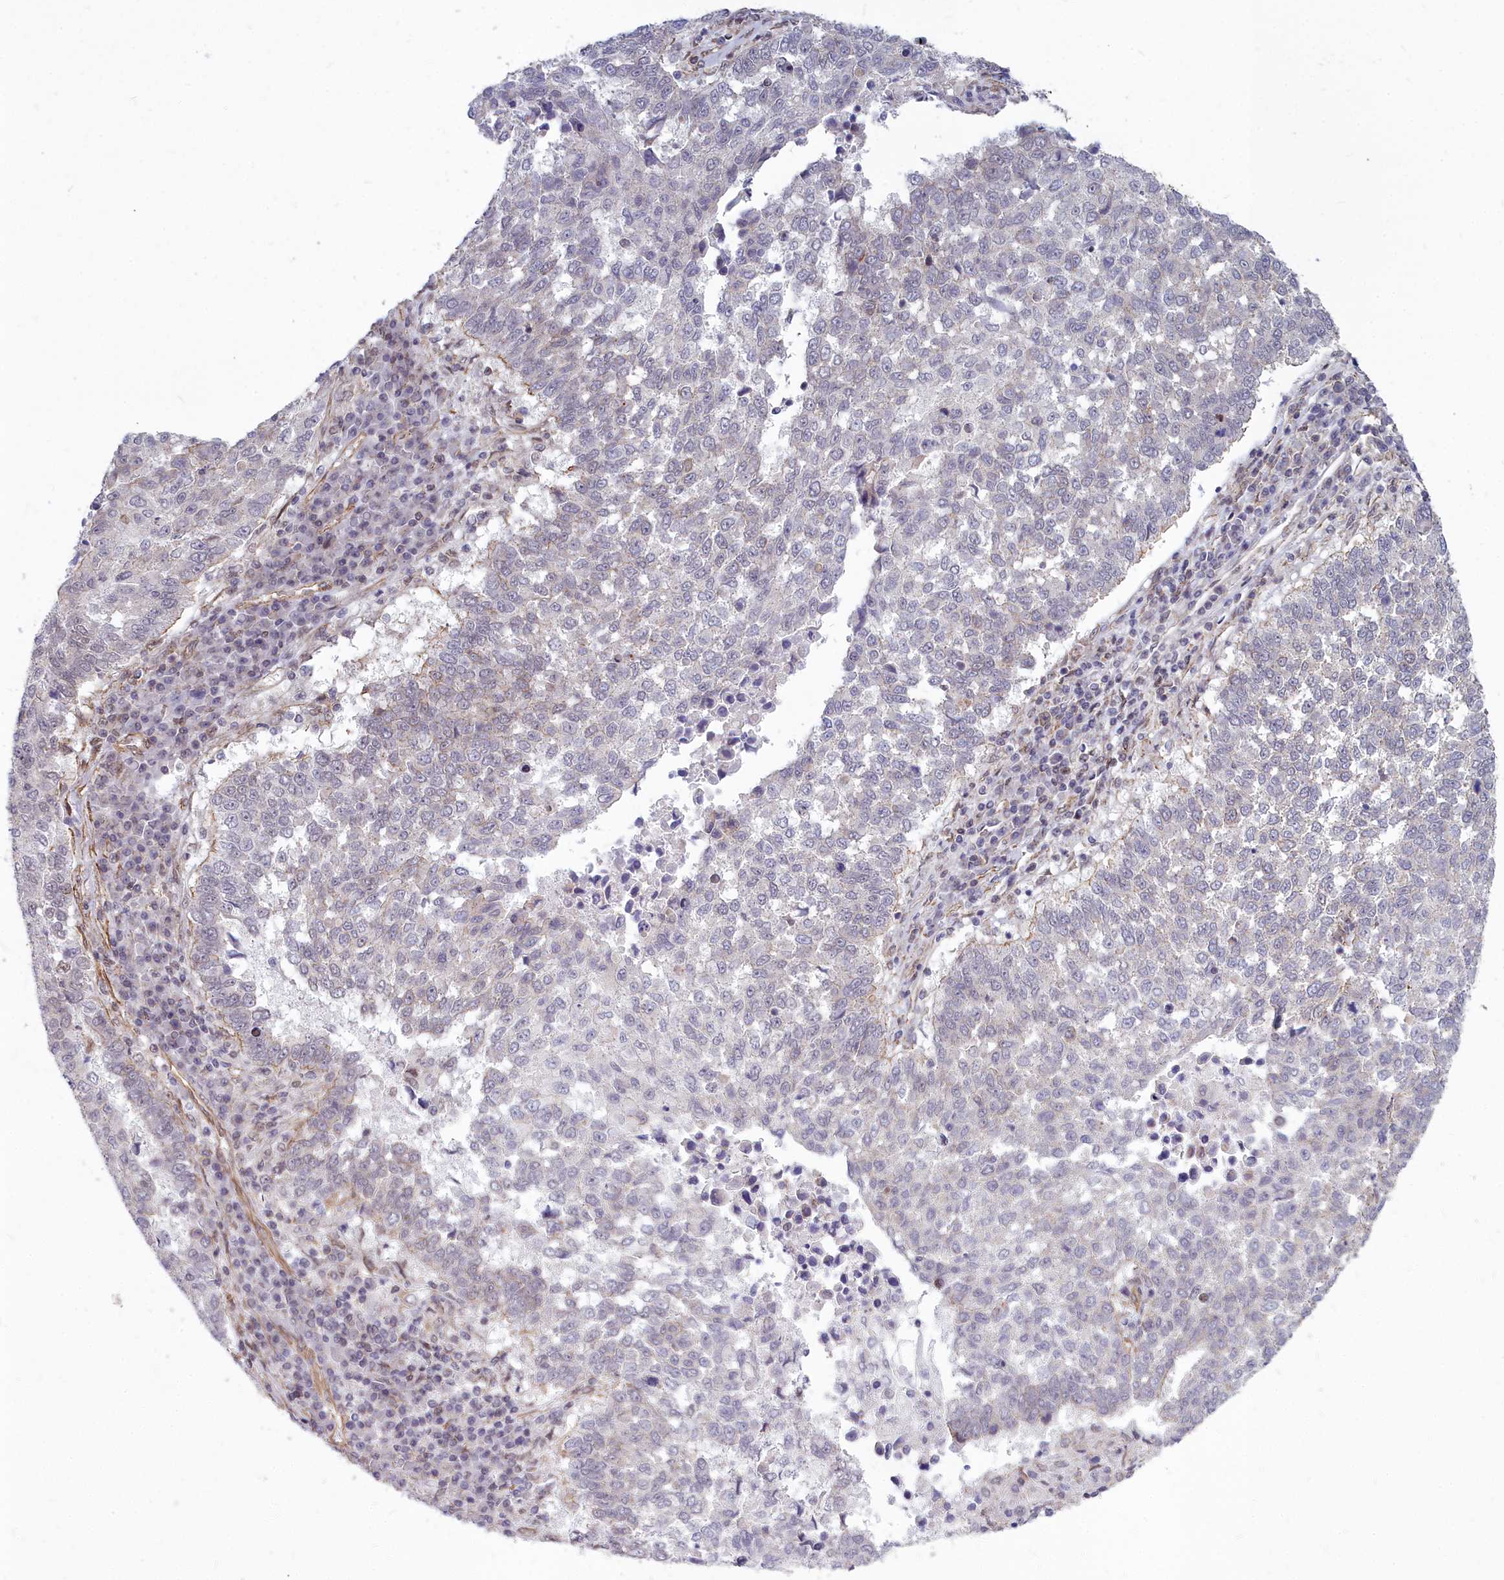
{"staining": {"intensity": "negative", "quantity": "none", "location": "none"}, "tissue": "lung cancer", "cell_type": "Tumor cells", "image_type": "cancer", "snomed": [{"axis": "morphology", "description": "Squamous cell carcinoma, NOS"}, {"axis": "topography", "description": "Lung"}], "caption": "Immunohistochemistry of human lung squamous cell carcinoma displays no staining in tumor cells.", "gene": "YJU2", "patient": {"sex": "male", "age": 73}}